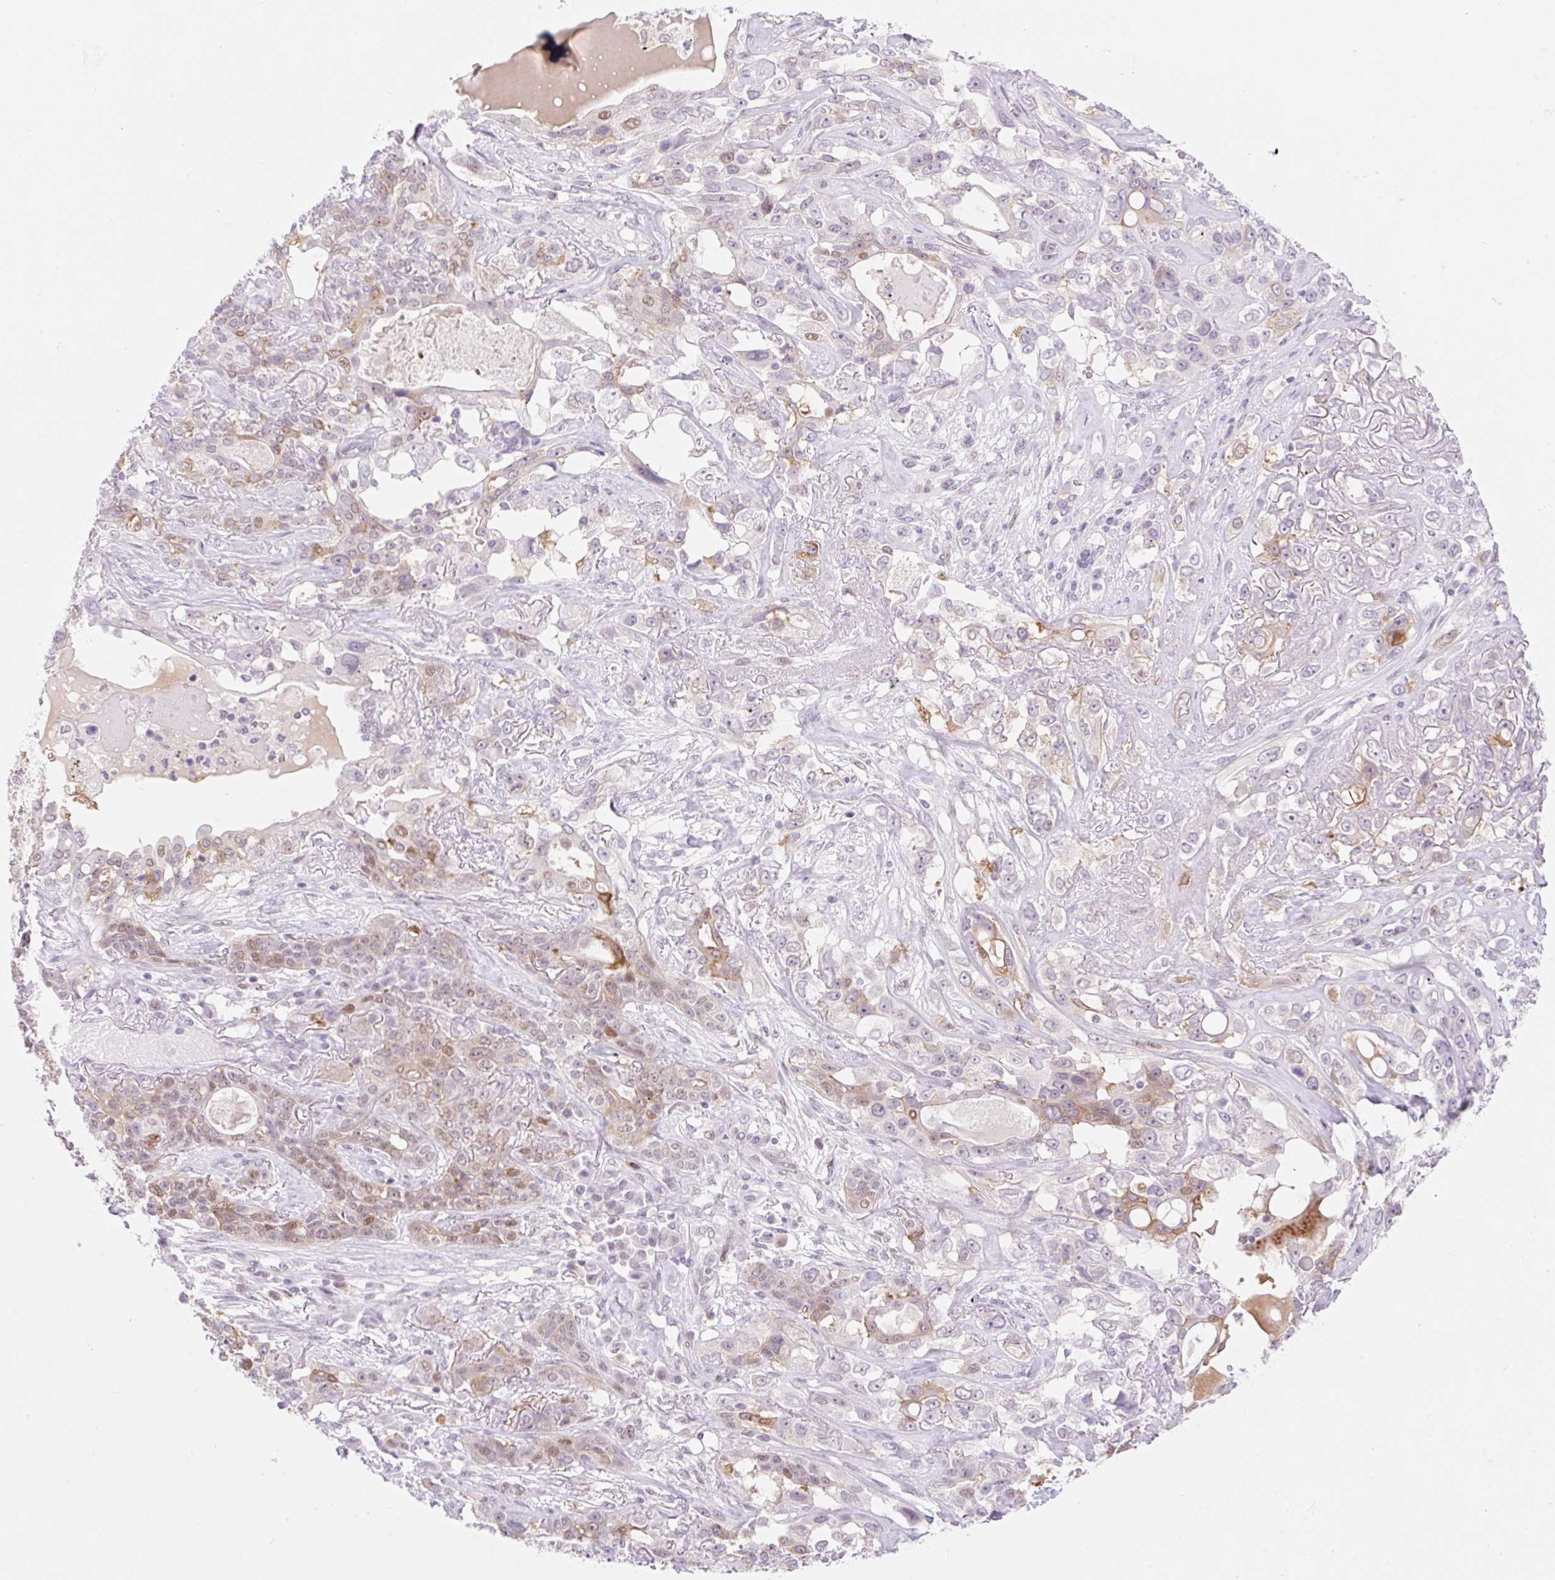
{"staining": {"intensity": "weak", "quantity": "25%-75%", "location": "cytoplasmic/membranous,nuclear"}, "tissue": "lung cancer", "cell_type": "Tumor cells", "image_type": "cancer", "snomed": [{"axis": "morphology", "description": "Squamous cell carcinoma, NOS"}, {"axis": "topography", "description": "Lung"}], "caption": "A photomicrograph of human lung cancer (squamous cell carcinoma) stained for a protein shows weak cytoplasmic/membranous and nuclear brown staining in tumor cells. The protein is stained brown, and the nuclei are stained in blue (DAB (3,3'-diaminobenzidine) IHC with brightfield microscopy, high magnification).", "gene": "H2BW1", "patient": {"sex": "female", "age": 70}}